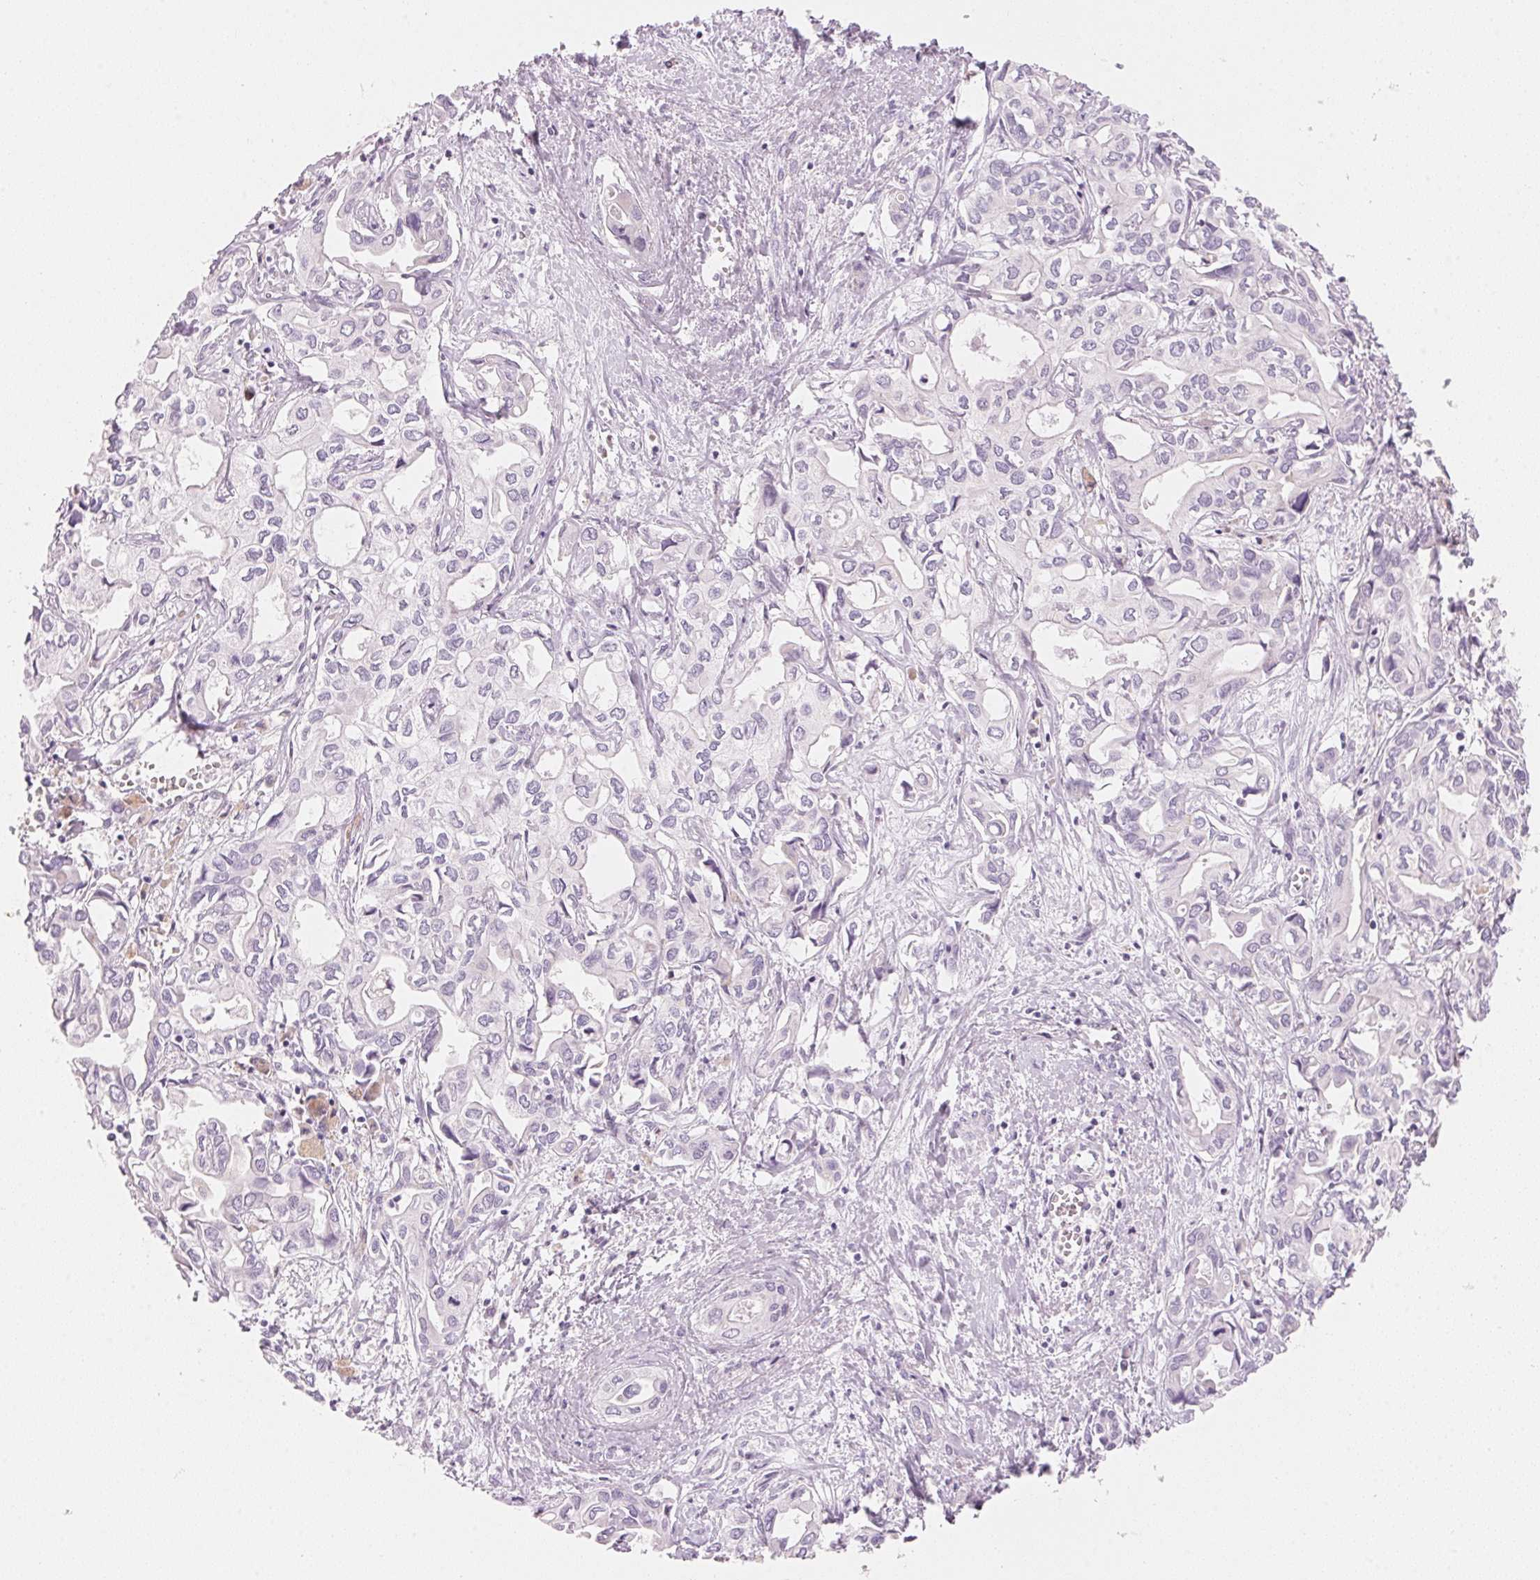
{"staining": {"intensity": "negative", "quantity": "none", "location": "none"}, "tissue": "liver cancer", "cell_type": "Tumor cells", "image_type": "cancer", "snomed": [{"axis": "morphology", "description": "Cholangiocarcinoma"}, {"axis": "topography", "description": "Liver"}], "caption": "Immunohistochemistry (IHC) of cholangiocarcinoma (liver) reveals no positivity in tumor cells.", "gene": "HOXB13", "patient": {"sex": "female", "age": 64}}